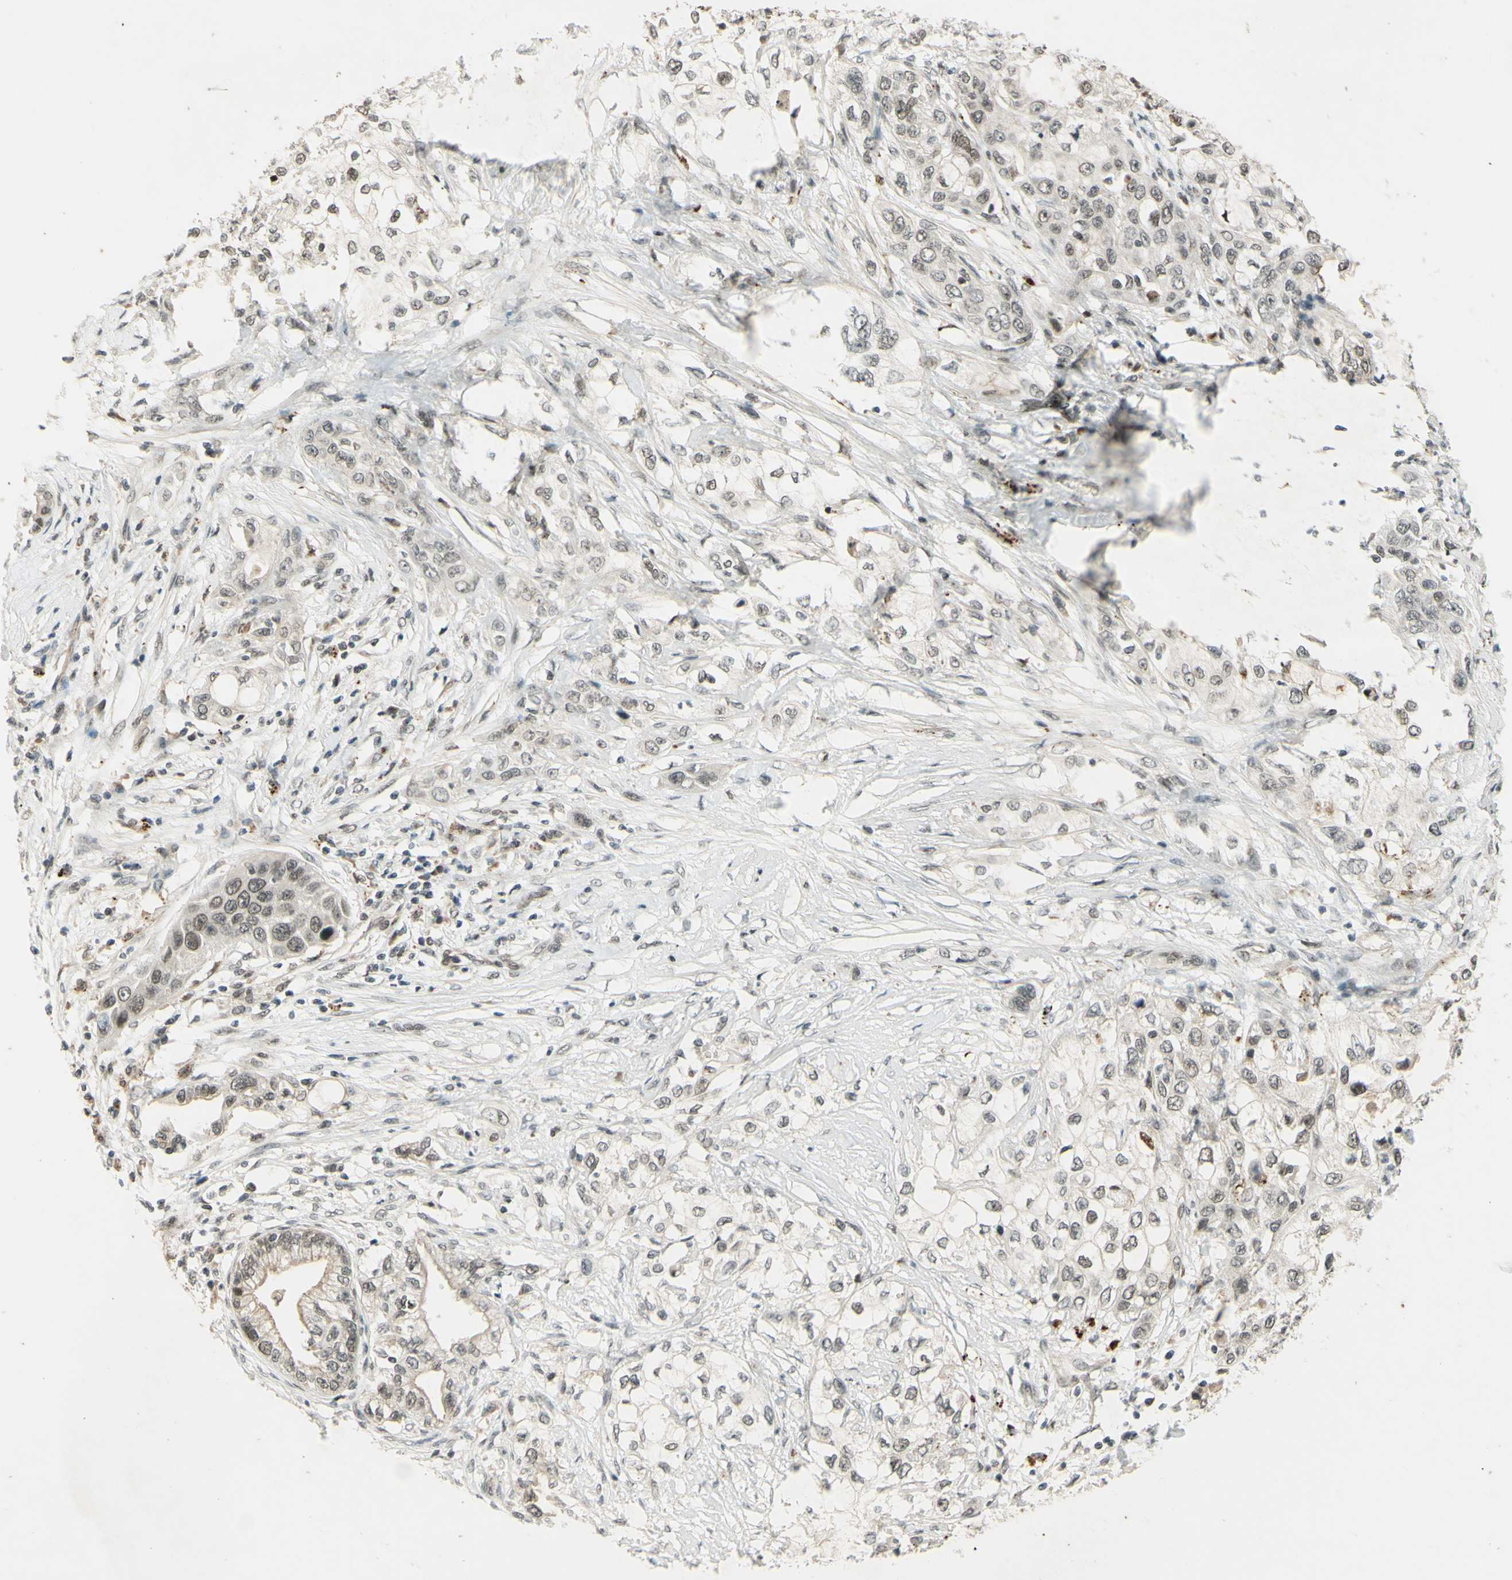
{"staining": {"intensity": "weak", "quantity": ">75%", "location": "nuclear"}, "tissue": "pancreatic cancer", "cell_type": "Tumor cells", "image_type": "cancer", "snomed": [{"axis": "morphology", "description": "Adenocarcinoma, NOS"}, {"axis": "topography", "description": "Pancreas"}], "caption": "Pancreatic cancer was stained to show a protein in brown. There is low levels of weak nuclear staining in about >75% of tumor cells.", "gene": "SMARCB1", "patient": {"sex": "female", "age": 70}}